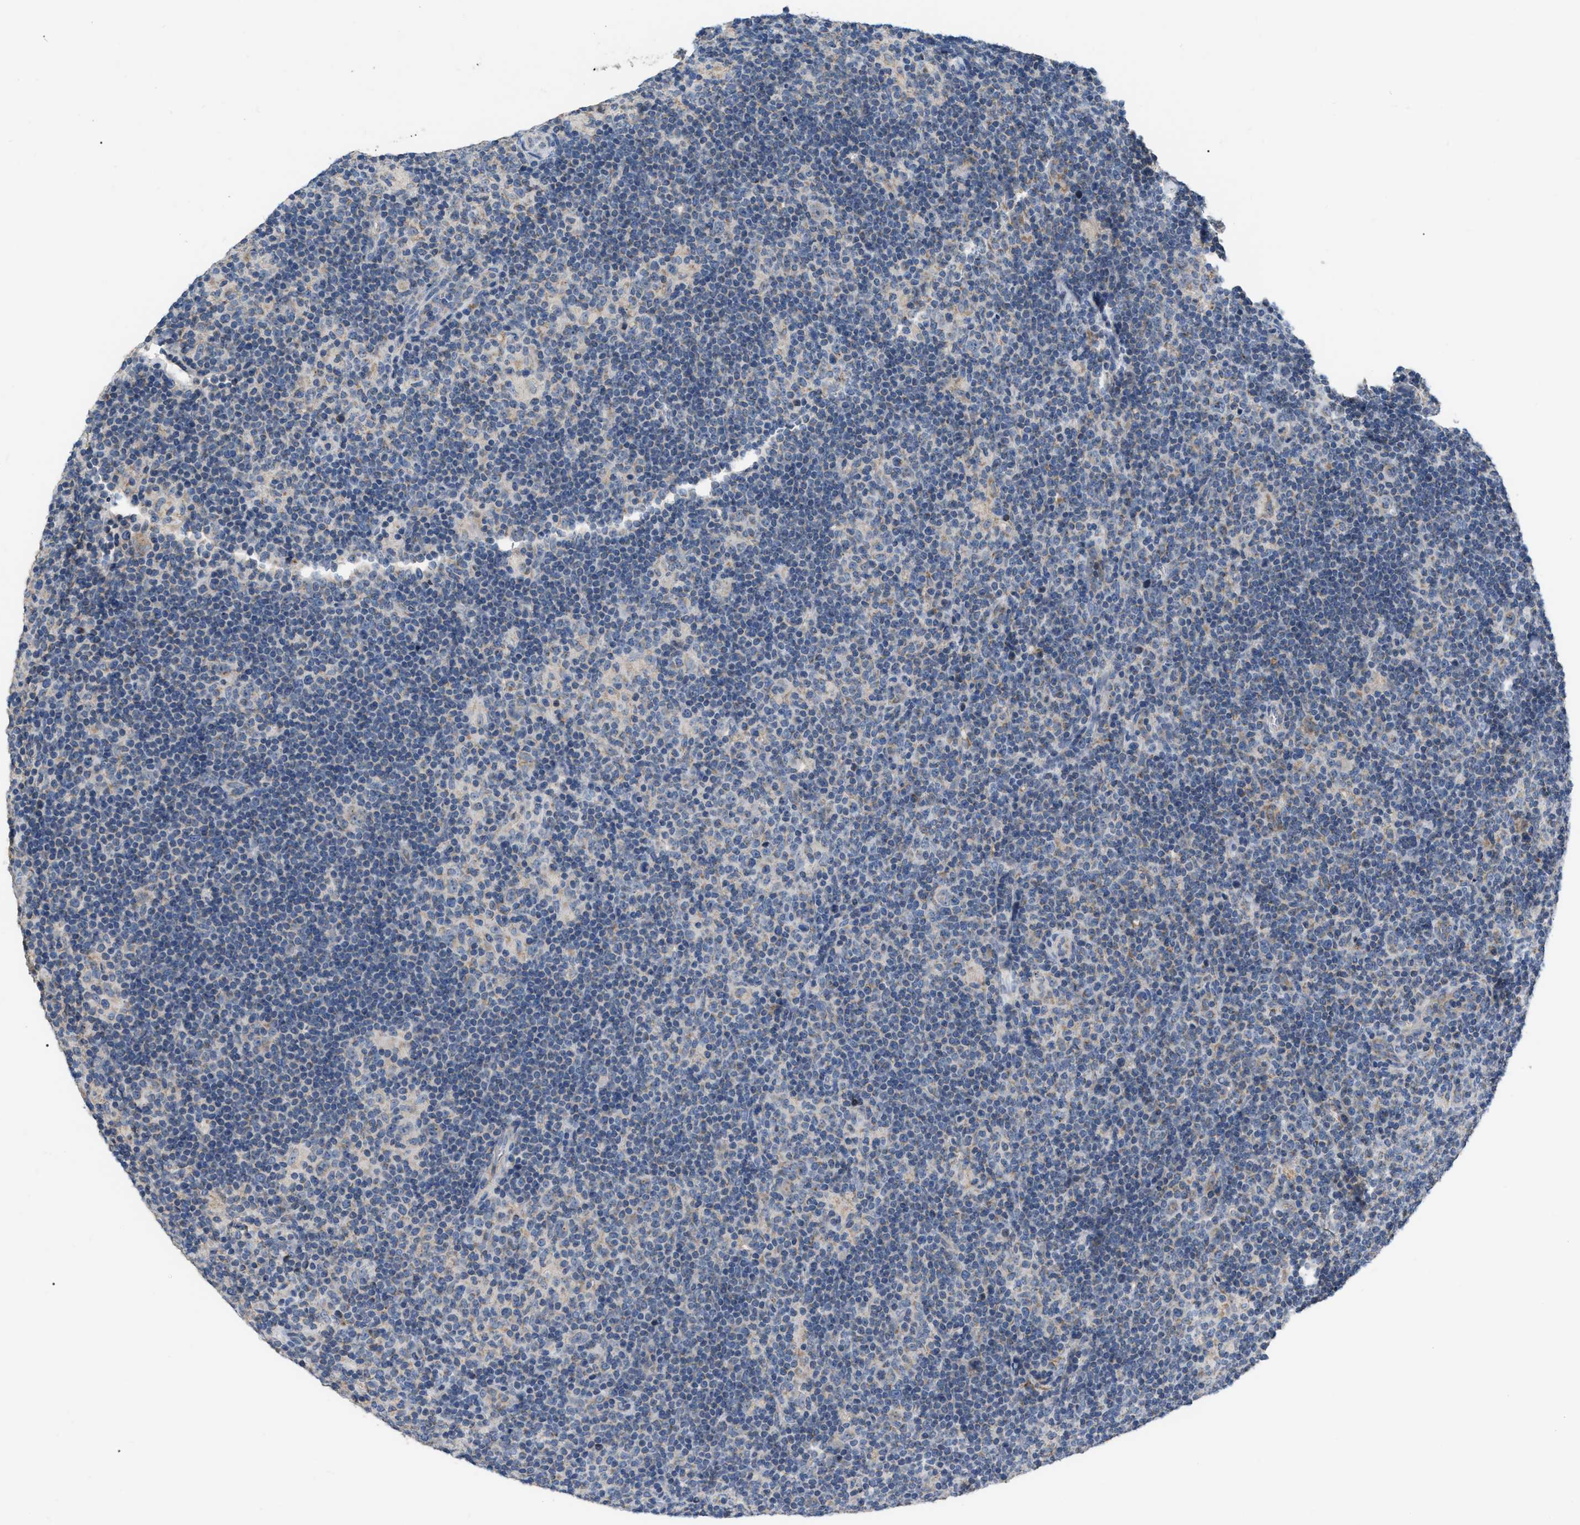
{"staining": {"intensity": "negative", "quantity": "none", "location": "none"}, "tissue": "lymphoma", "cell_type": "Tumor cells", "image_type": "cancer", "snomed": [{"axis": "morphology", "description": "Hodgkin's disease, NOS"}, {"axis": "topography", "description": "Lymph node"}], "caption": "Photomicrograph shows no protein positivity in tumor cells of Hodgkin's disease tissue. (DAB immunohistochemistry, high magnification).", "gene": "DDX56", "patient": {"sex": "female", "age": 57}}